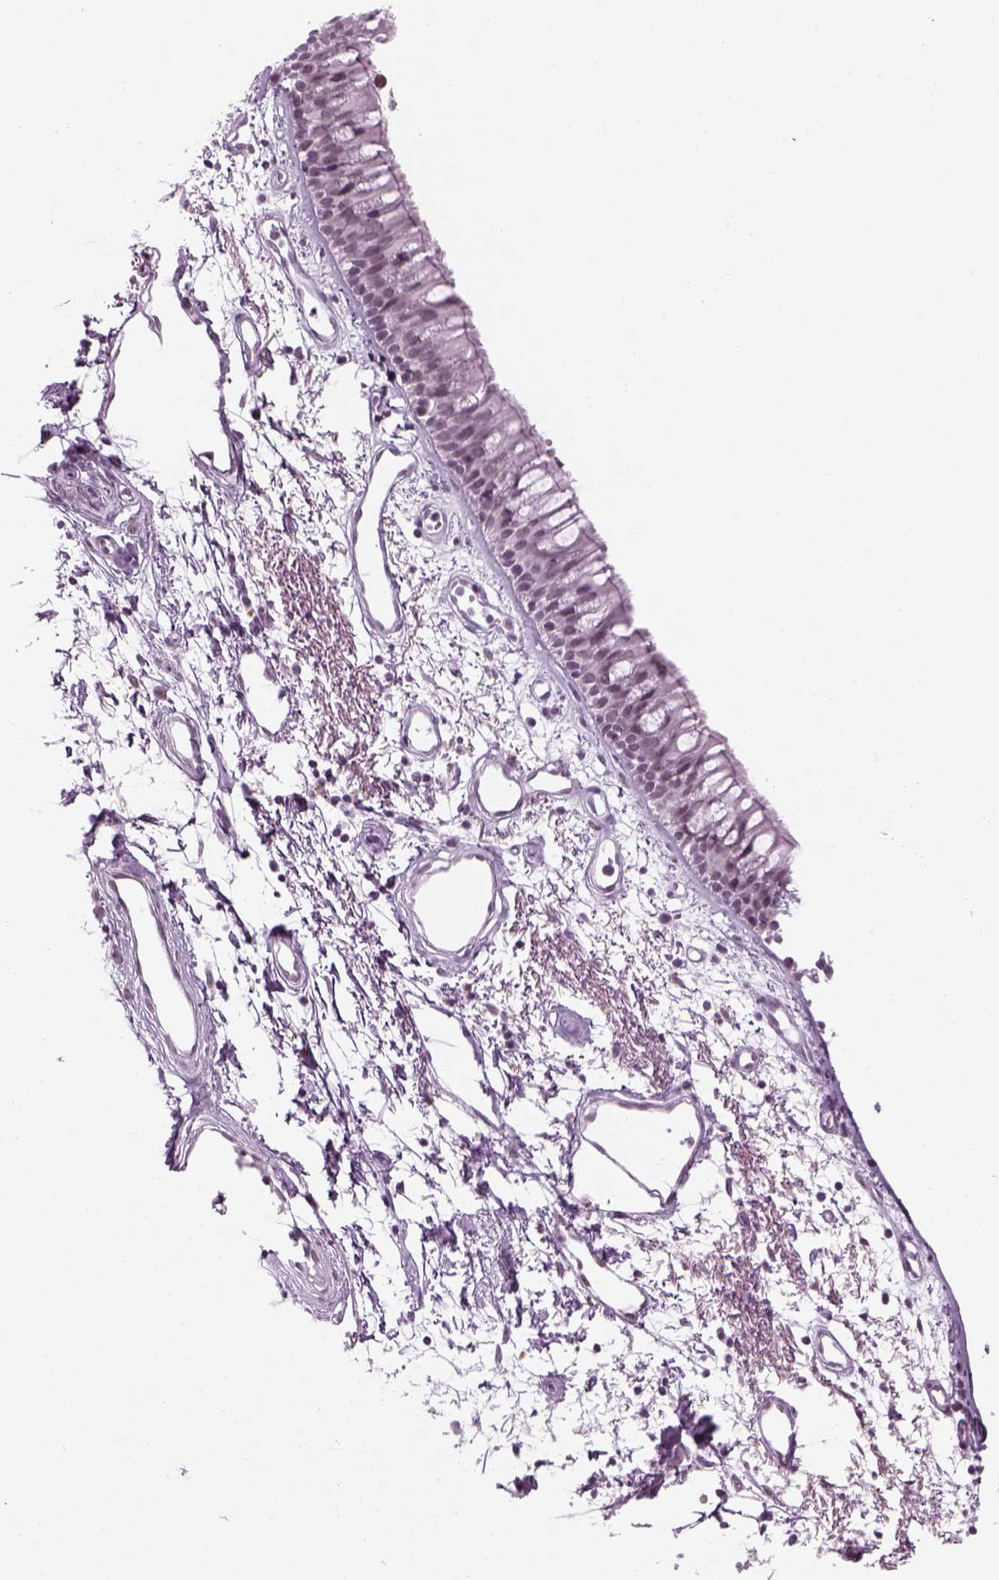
{"staining": {"intensity": "negative", "quantity": "none", "location": "none"}, "tissue": "bronchus", "cell_type": "Respiratory epithelial cells", "image_type": "normal", "snomed": [{"axis": "morphology", "description": "Normal tissue, NOS"}, {"axis": "morphology", "description": "Squamous cell carcinoma, NOS"}, {"axis": "topography", "description": "Cartilage tissue"}, {"axis": "topography", "description": "Bronchus"}, {"axis": "topography", "description": "Lung"}], "caption": "This is a histopathology image of immunohistochemistry (IHC) staining of benign bronchus, which shows no staining in respiratory epithelial cells.", "gene": "KCNG2", "patient": {"sex": "male", "age": 66}}